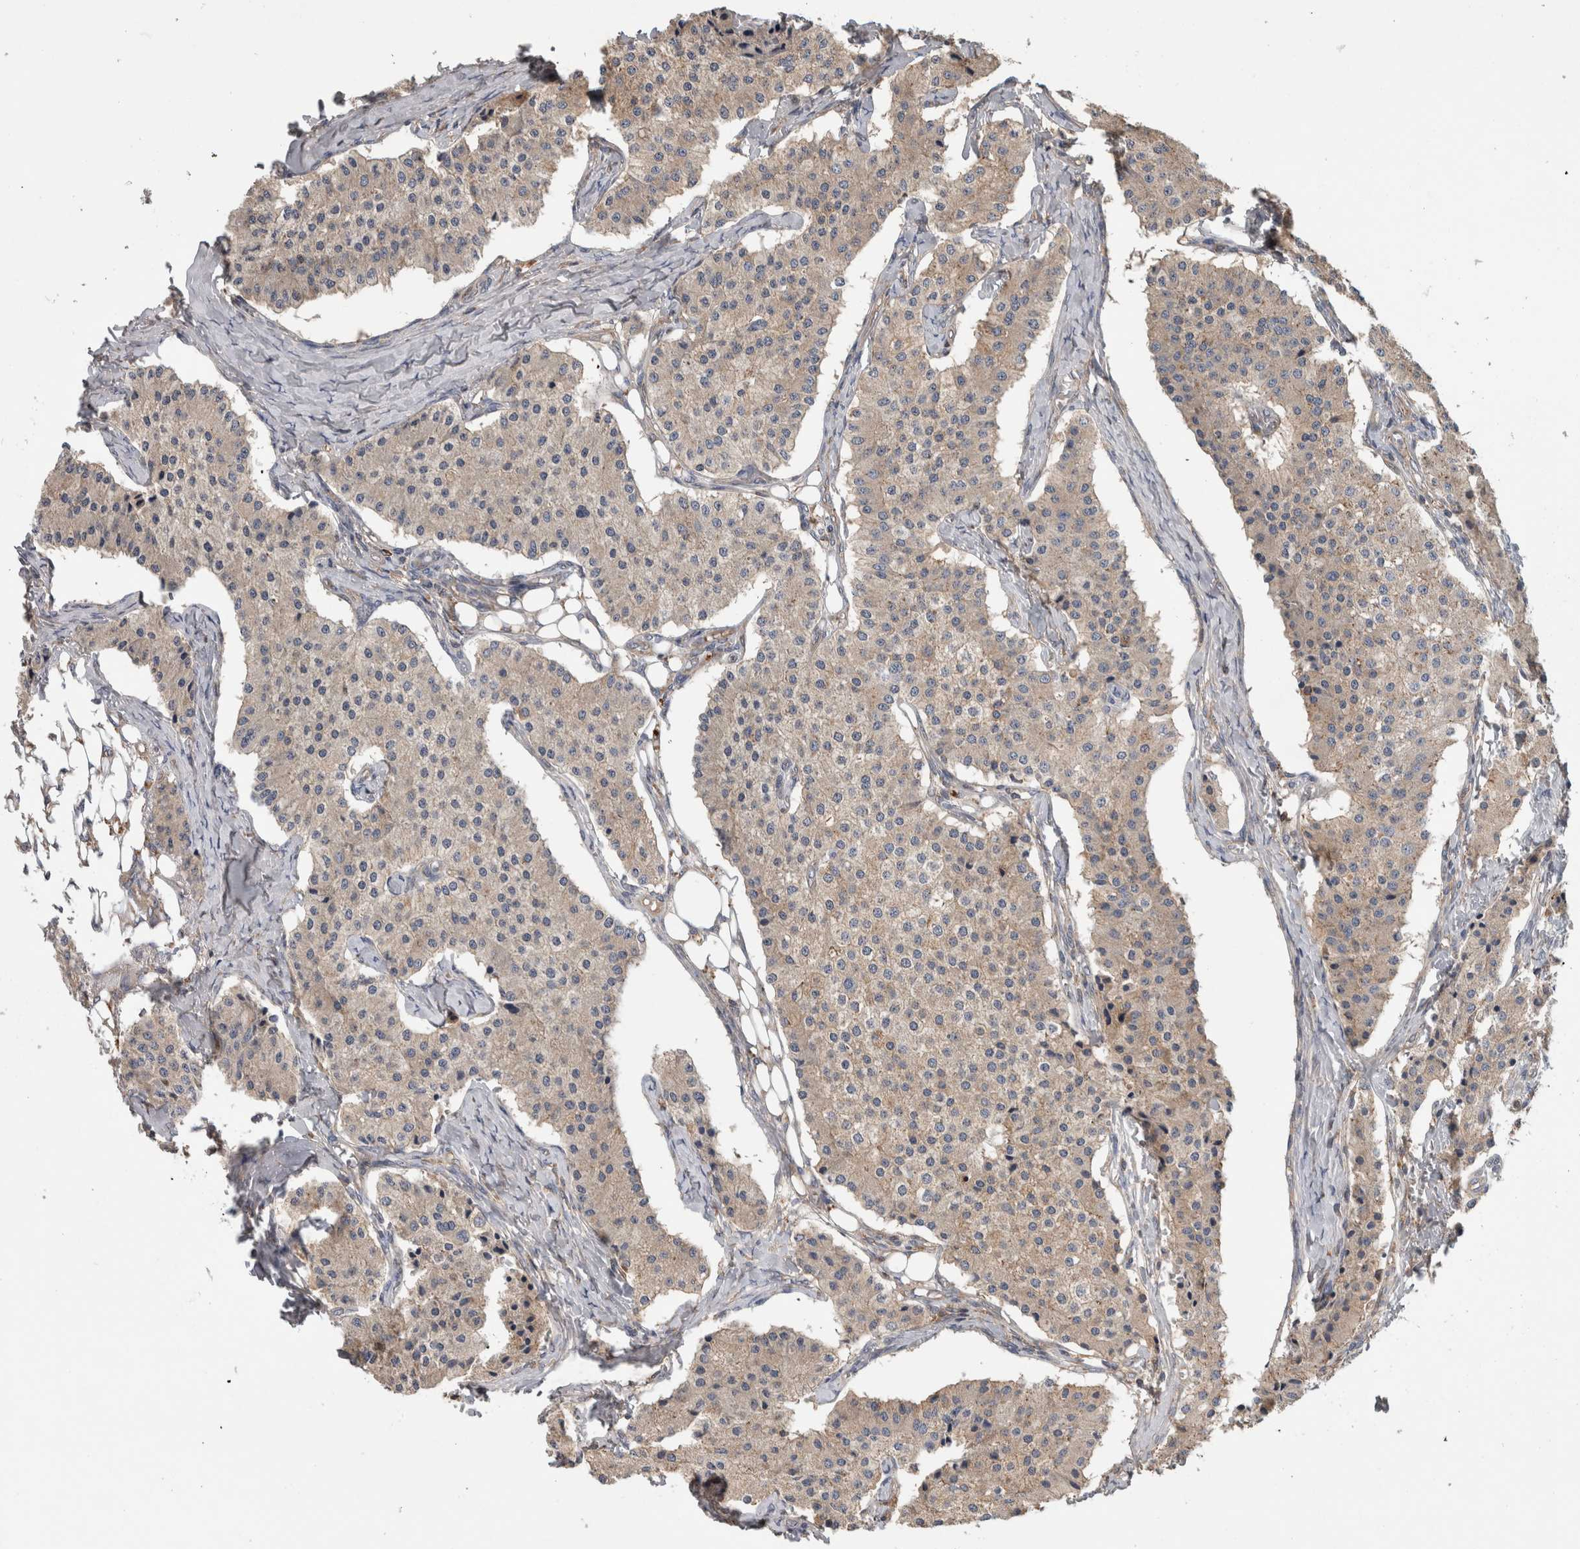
{"staining": {"intensity": "weak", "quantity": "<25%", "location": "cytoplasmic/membranous"}, "tissue": "carcinoid", "cell_type": "Tumor cells", "image_type": "cancer", "snomed": [{"axis": "morphology", "description": "Carcinoid, malignant, NOS"}, {"axis": "topography", "description": "Colon"}], "caption": "Protein analysis of malignant carcinoid exhibits no significant expression in tumor cells.", "gene": "TARBP1", "patient": {"sex": "female", "age": 52}}